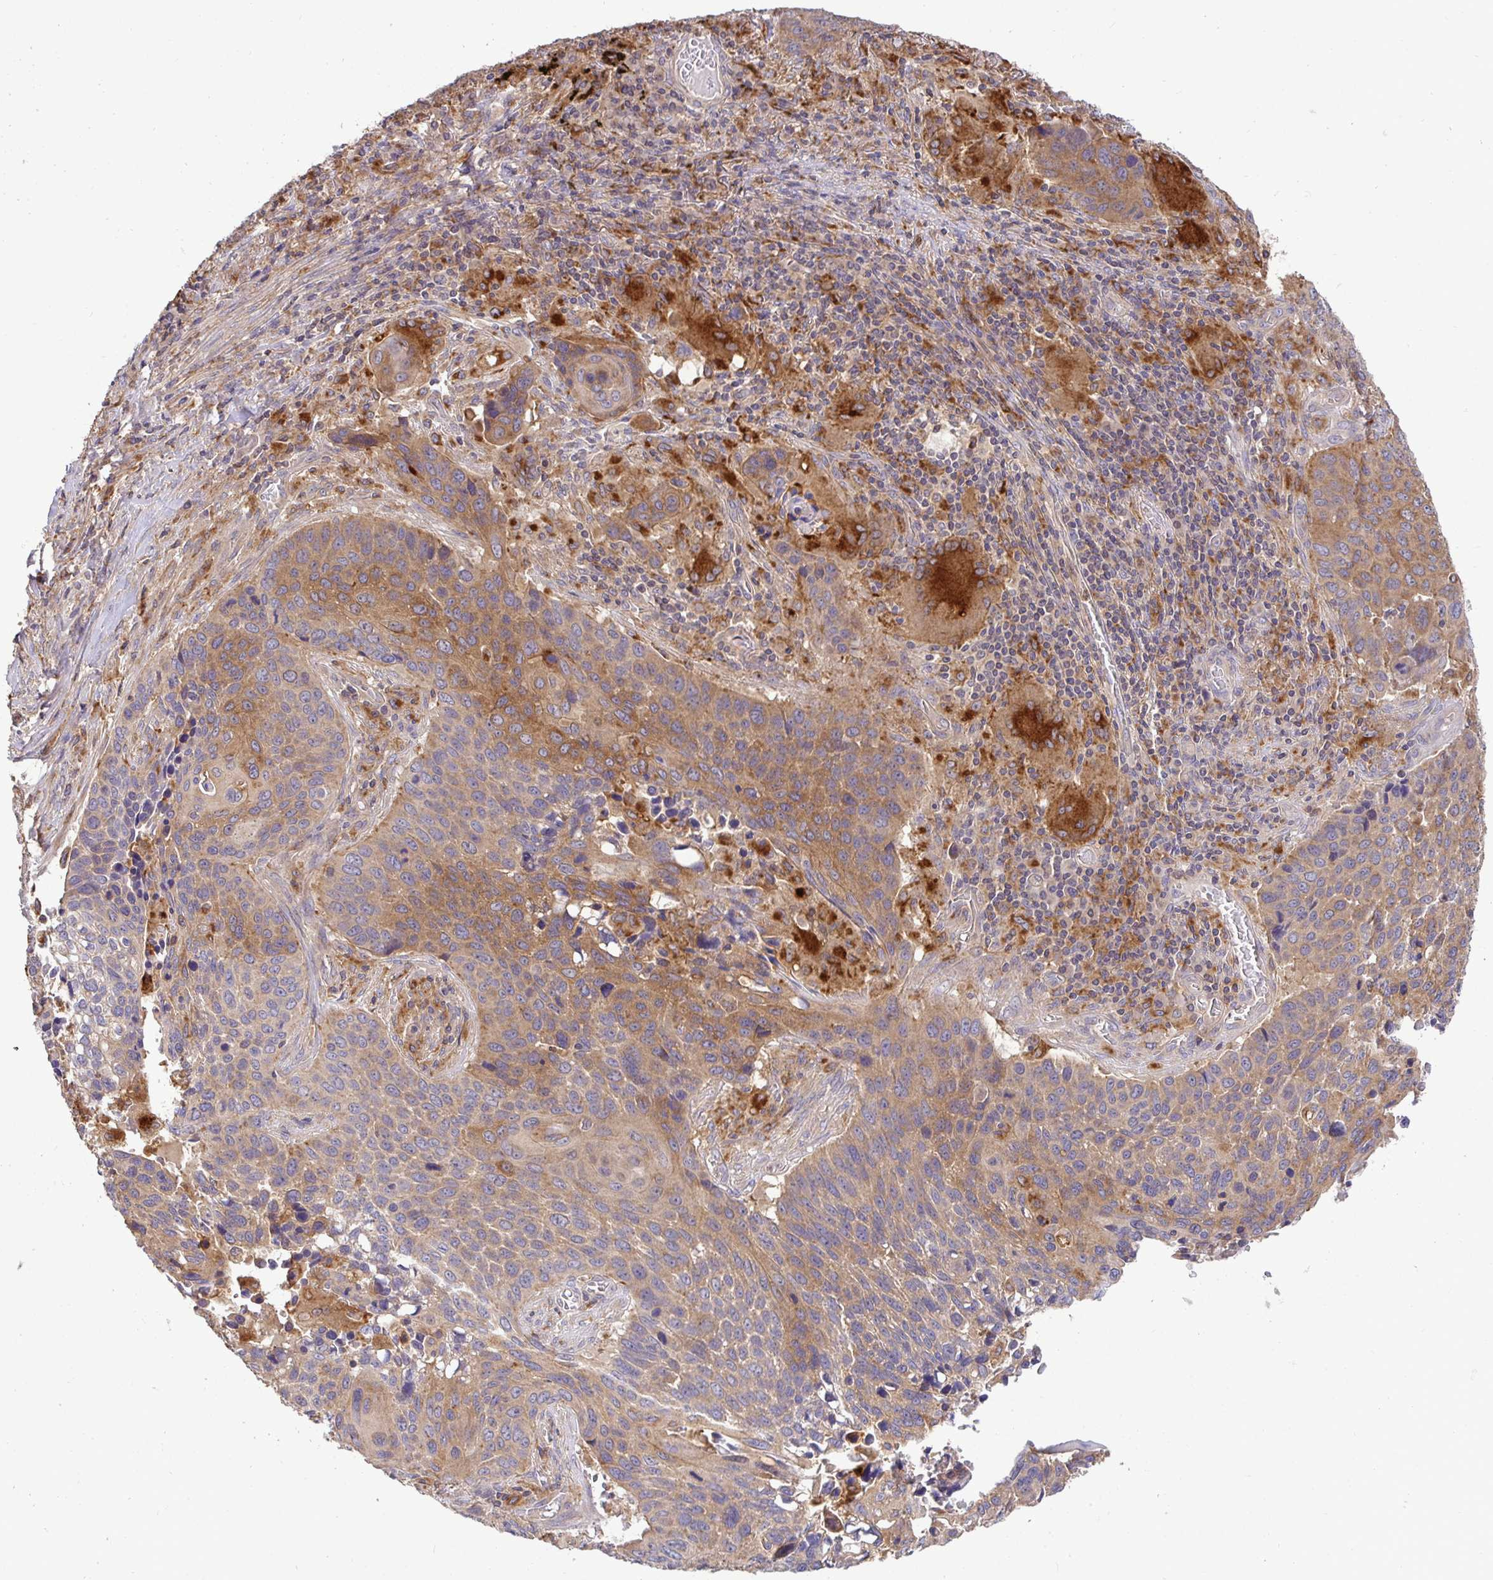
{"staining": {"intensity": "moderate", "quantity": ">75%", "location": "cytoplasmic/membranous"}, "tissue": "lung cancer", "cell_type": "Tumor cells", "image_type": "cancer", "snomed": [{"axis": "morphology", "description": "Squamous cell carcinoma, NOS"}, {"axis": "topography", "description": "Lung"}], "caption": "Human lung cancer stained for a protein (brown) demonstrates moderate cytoplasmic/membranous positive positivity in about >75% of tumor cells.", "gene": "ATP6V1F", "patient": {"sex": "male", "age": 68}}